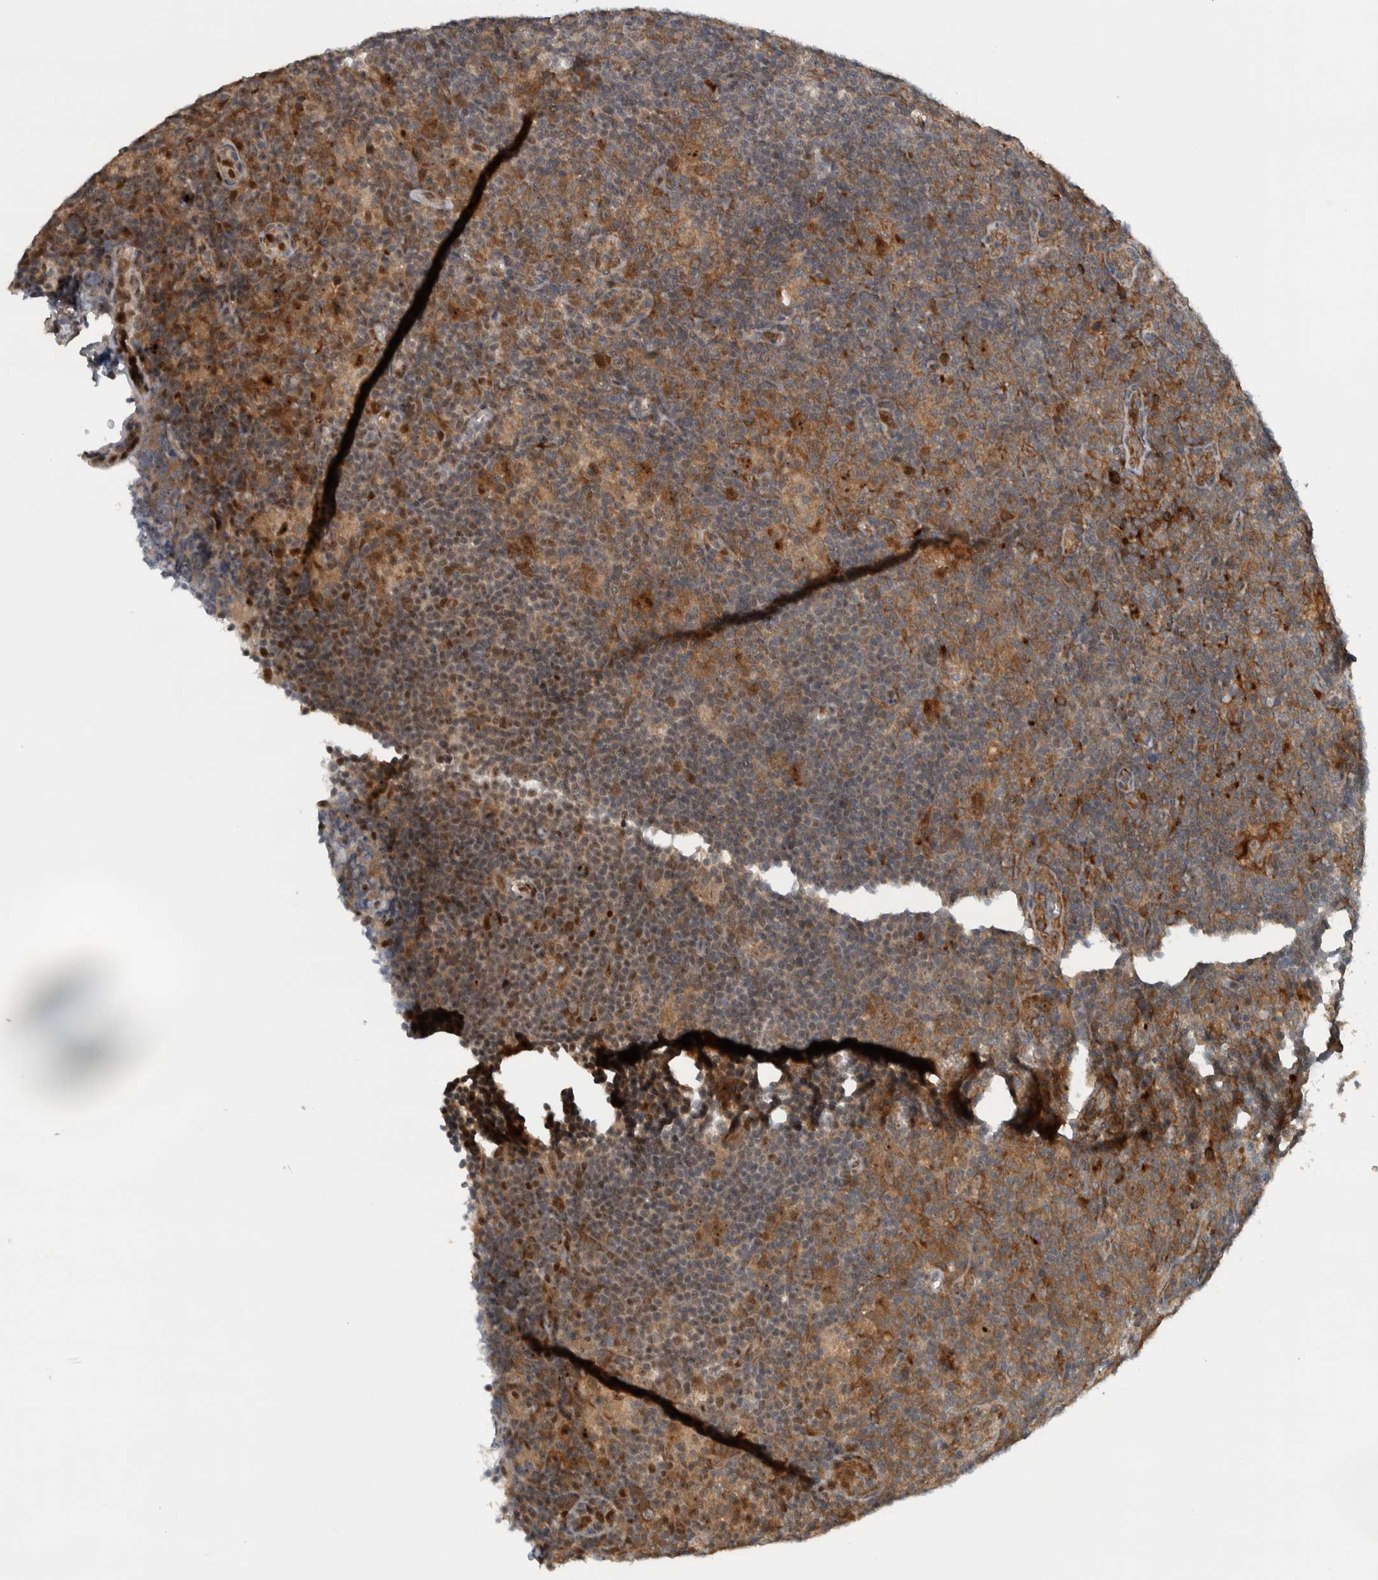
{"staining": {"intensity": "moderate", "quantity": ">75%", "location": "cytoplasmic/membranous,nuclear"}, "tissue": "lymphoma", "cell_type": "Tumor cells", "image_type": "cancer", "snomed": [{"axis": "morphology", "description": "Hodgkin's disease, NOS"}, {"axis": "topography", "description": "Lymph node"}], "caption": "DAB (3,3'-diaminobenzidine) immunohistochemical staining of Hodgkin's disease demonstrates moderate cytoplasmic/membranous and nuclear protein positivity in approximately >75% of tumor cells.", "gene": "XPO5", "patient": {"sex": "female", "age": 57}}